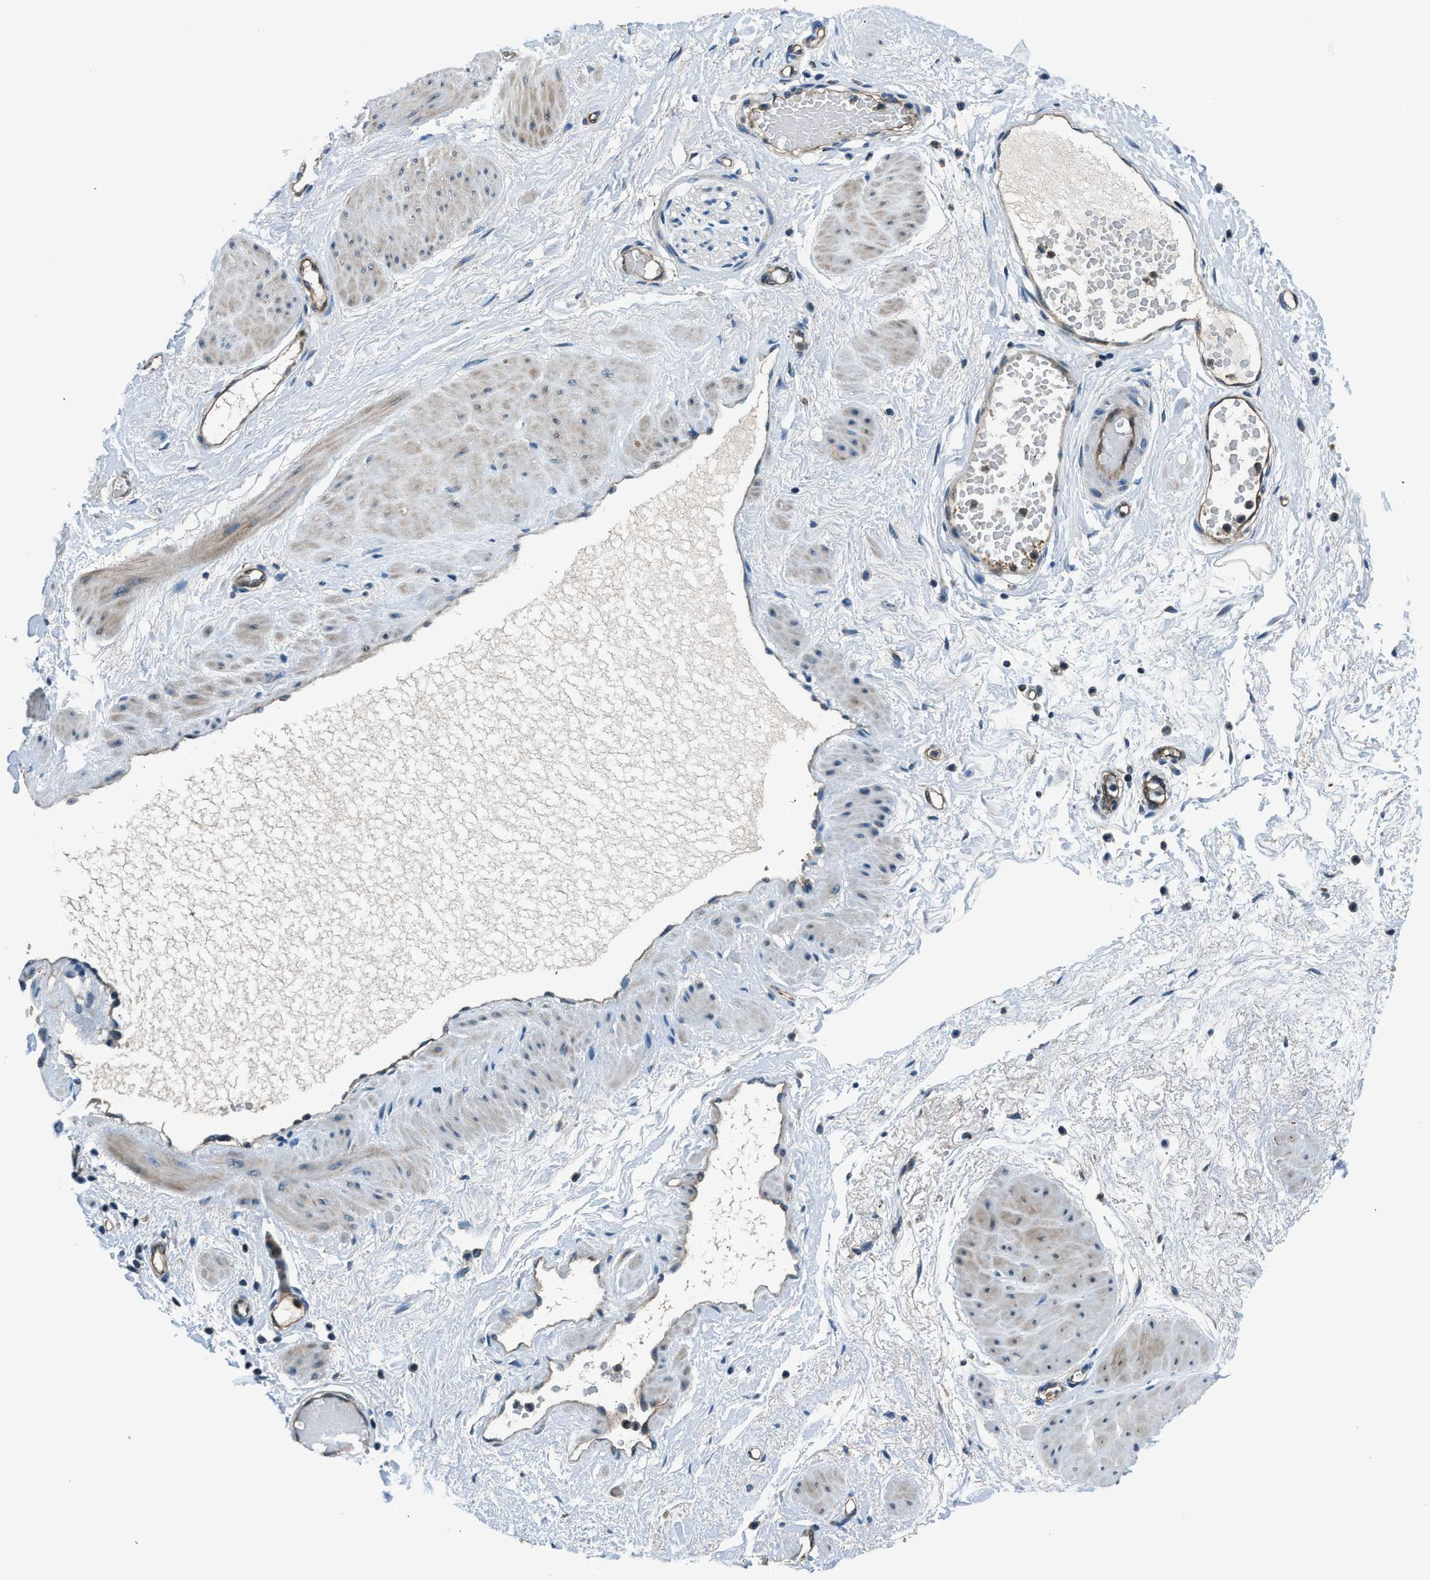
{"staining": {"intensity": "negative", "quantity": "none", "location": "none"}, "tissue": "adipose tissue", "cell_type": "Adipocytes", "image_type": "normal", "snomed": [{"axis": "morphology", "description": "Normal tissue, NOS"}, {"axis": "topography", "description": "Soft tissue"}, {"axis": "topography", "description": "Vascular tissue"}], "caption": "IHC of normal human adipose tissue reveals no staining in adipocytes. (Brightfield microscopy of DAB (3,3'-diaminobenzidine) immunohistochemistry at high magnification).", "gene": "SLC19A2", "patient": {"sex": "female", "age": 35}}